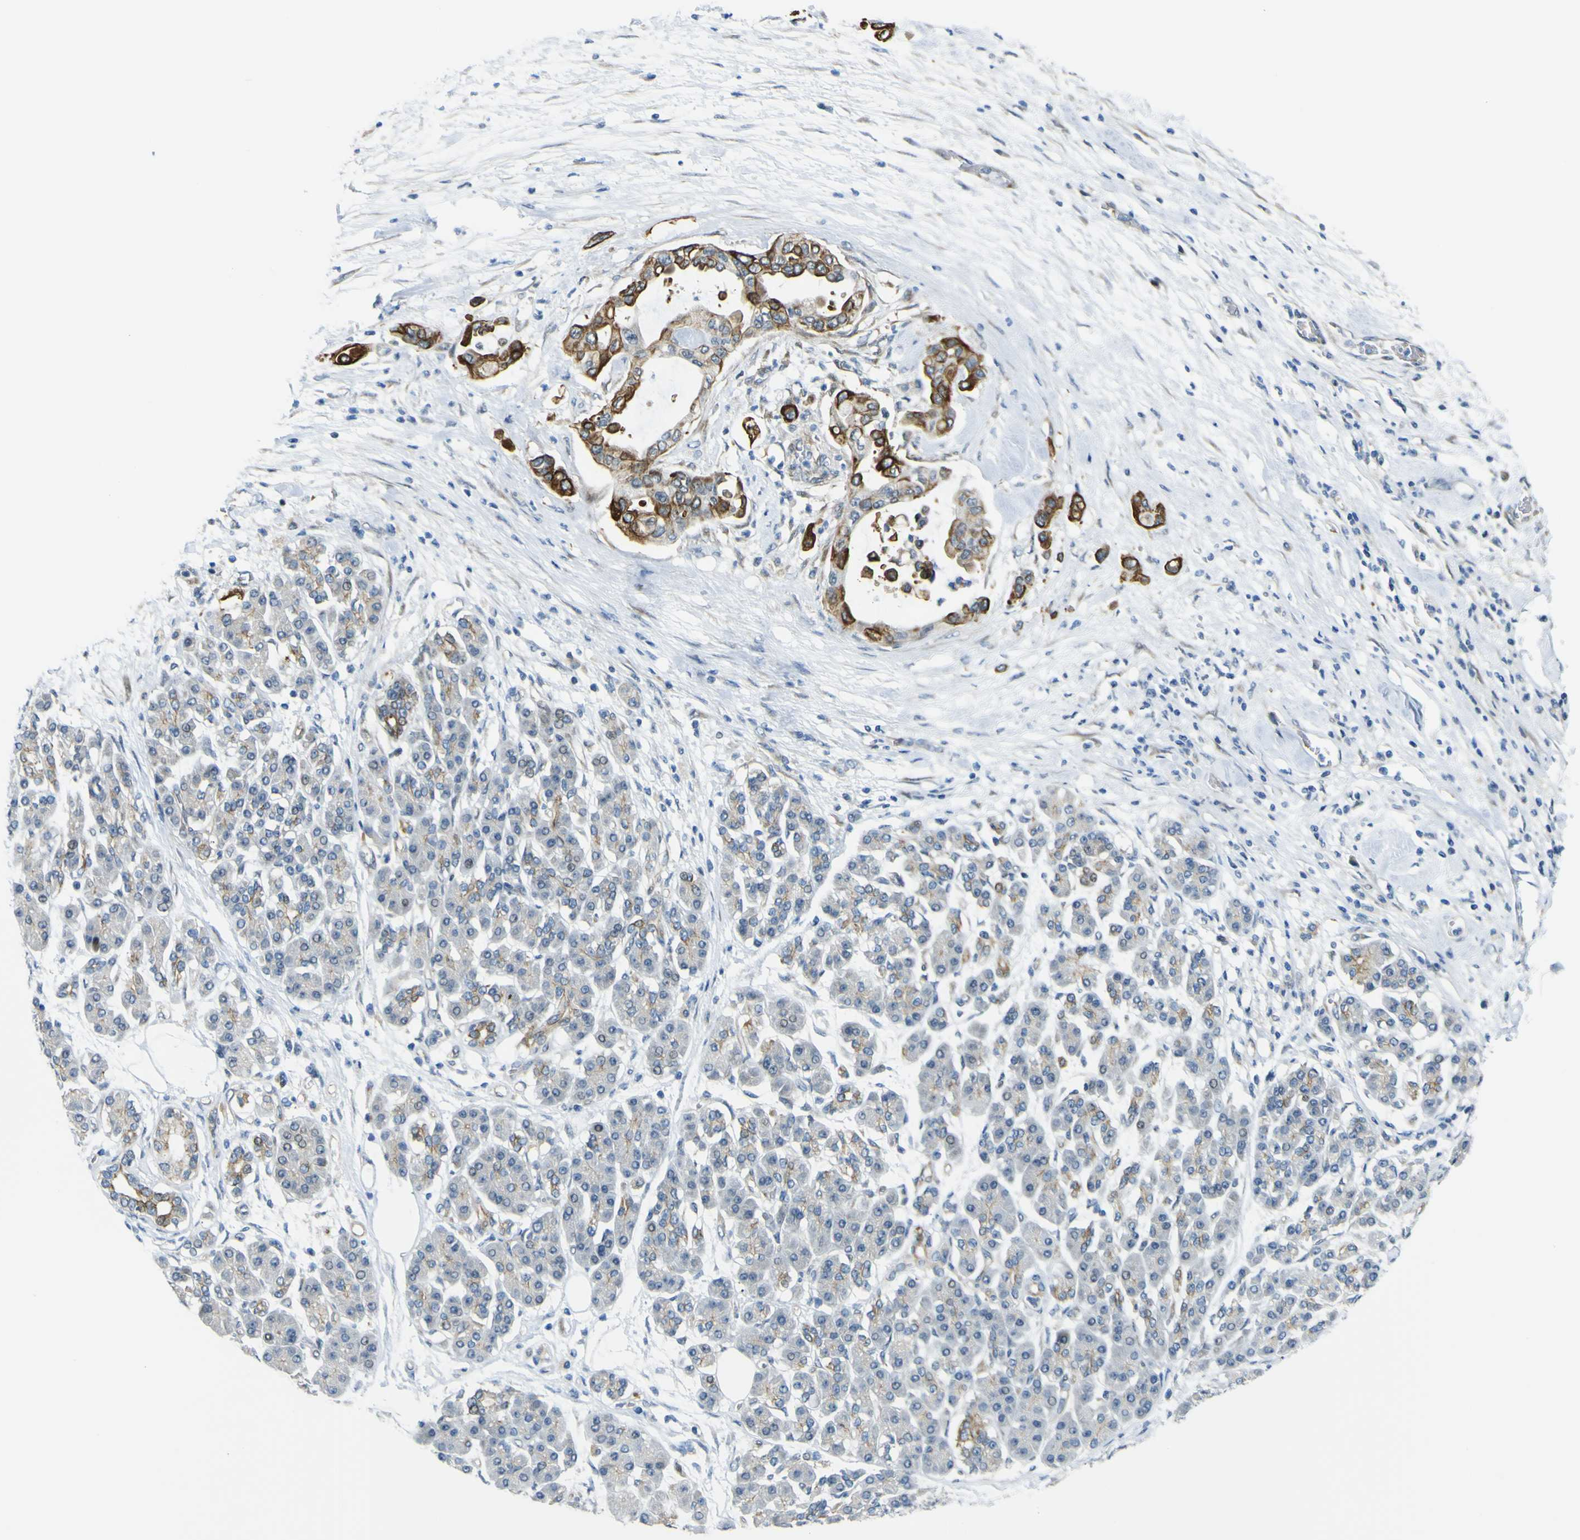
{"staining": {"intensity": "strong", "quantity": ">75%", "location": "cytoplasmic/membranous"}, "tissue": "pancreatic cancer", "cell_type": "Tumor cells", "image_type": "cancer", "snomed": [{"axis": "morphology", "description": "Adenocarcinoma, NOS"}, {"axis": "morphology", "description": "Adenocarcinoma, metastatic, NOS"}, {"axis": "topography", "description": "Lymph node"}, {"axis": "topography", "description": "Pancreas"}, {"axis": "topography", "description": "Duodenum"}], "caption": "Tumor cells exhibit high levels of strong cytoplasmic/membranous positivity in about >75% of cells in pancreatic cancer. (DAB IHC, brown staining for protein, blue staining for nuclei).", "gene": "KDM7A", "patient": {"sex": "female", "age": 64}}